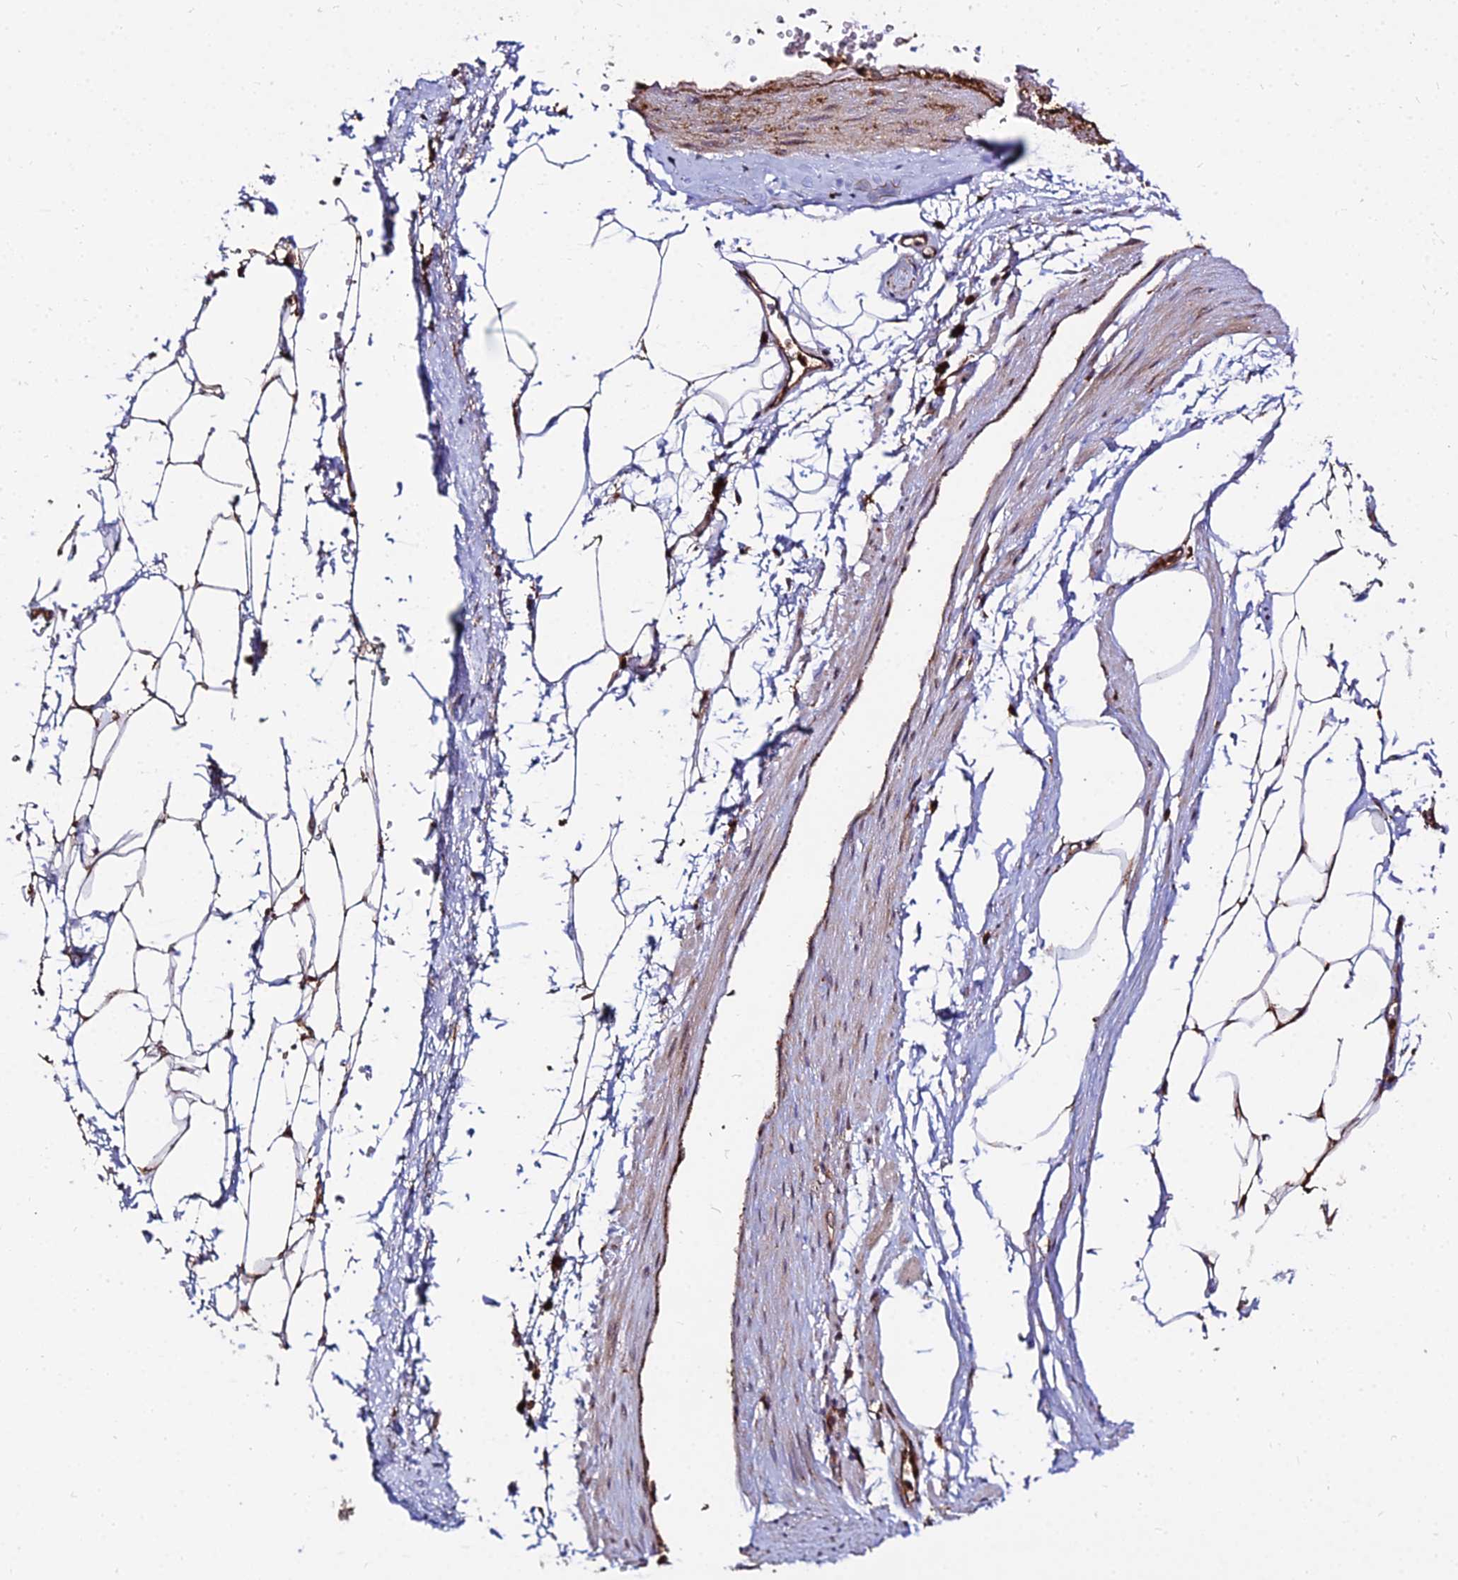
{"staining": {"intensity": "moderate", "quantity": "25%-75%", "location": "cytoplasmic/membranous"}, "tissue": "adipose tissue", "cell_type": "Adipocytes", "image_type": "normal", "snomed": [{"axis": "morphology", "description": "Normal tissue, NOS"}, {"axis": "morphology", "description": "Adenocarcinoma, Low grade"}, {"axis": "topography", "description": "Prostate"}, {"axis": "topography", "description": "Peripheral nerve tissue"}], "caption": "Immunohistochemistry (IHC) of unremarkable adipose tissue shows medium levels of moderate cytoplasmic/membranous expression in approximately 25%-75% of adipocytes. (Brightfield microscopy of DAB IHC at high magnification).", "gene": "ENSG00000258465", "patient": {"sex": "male", "age": 63}}